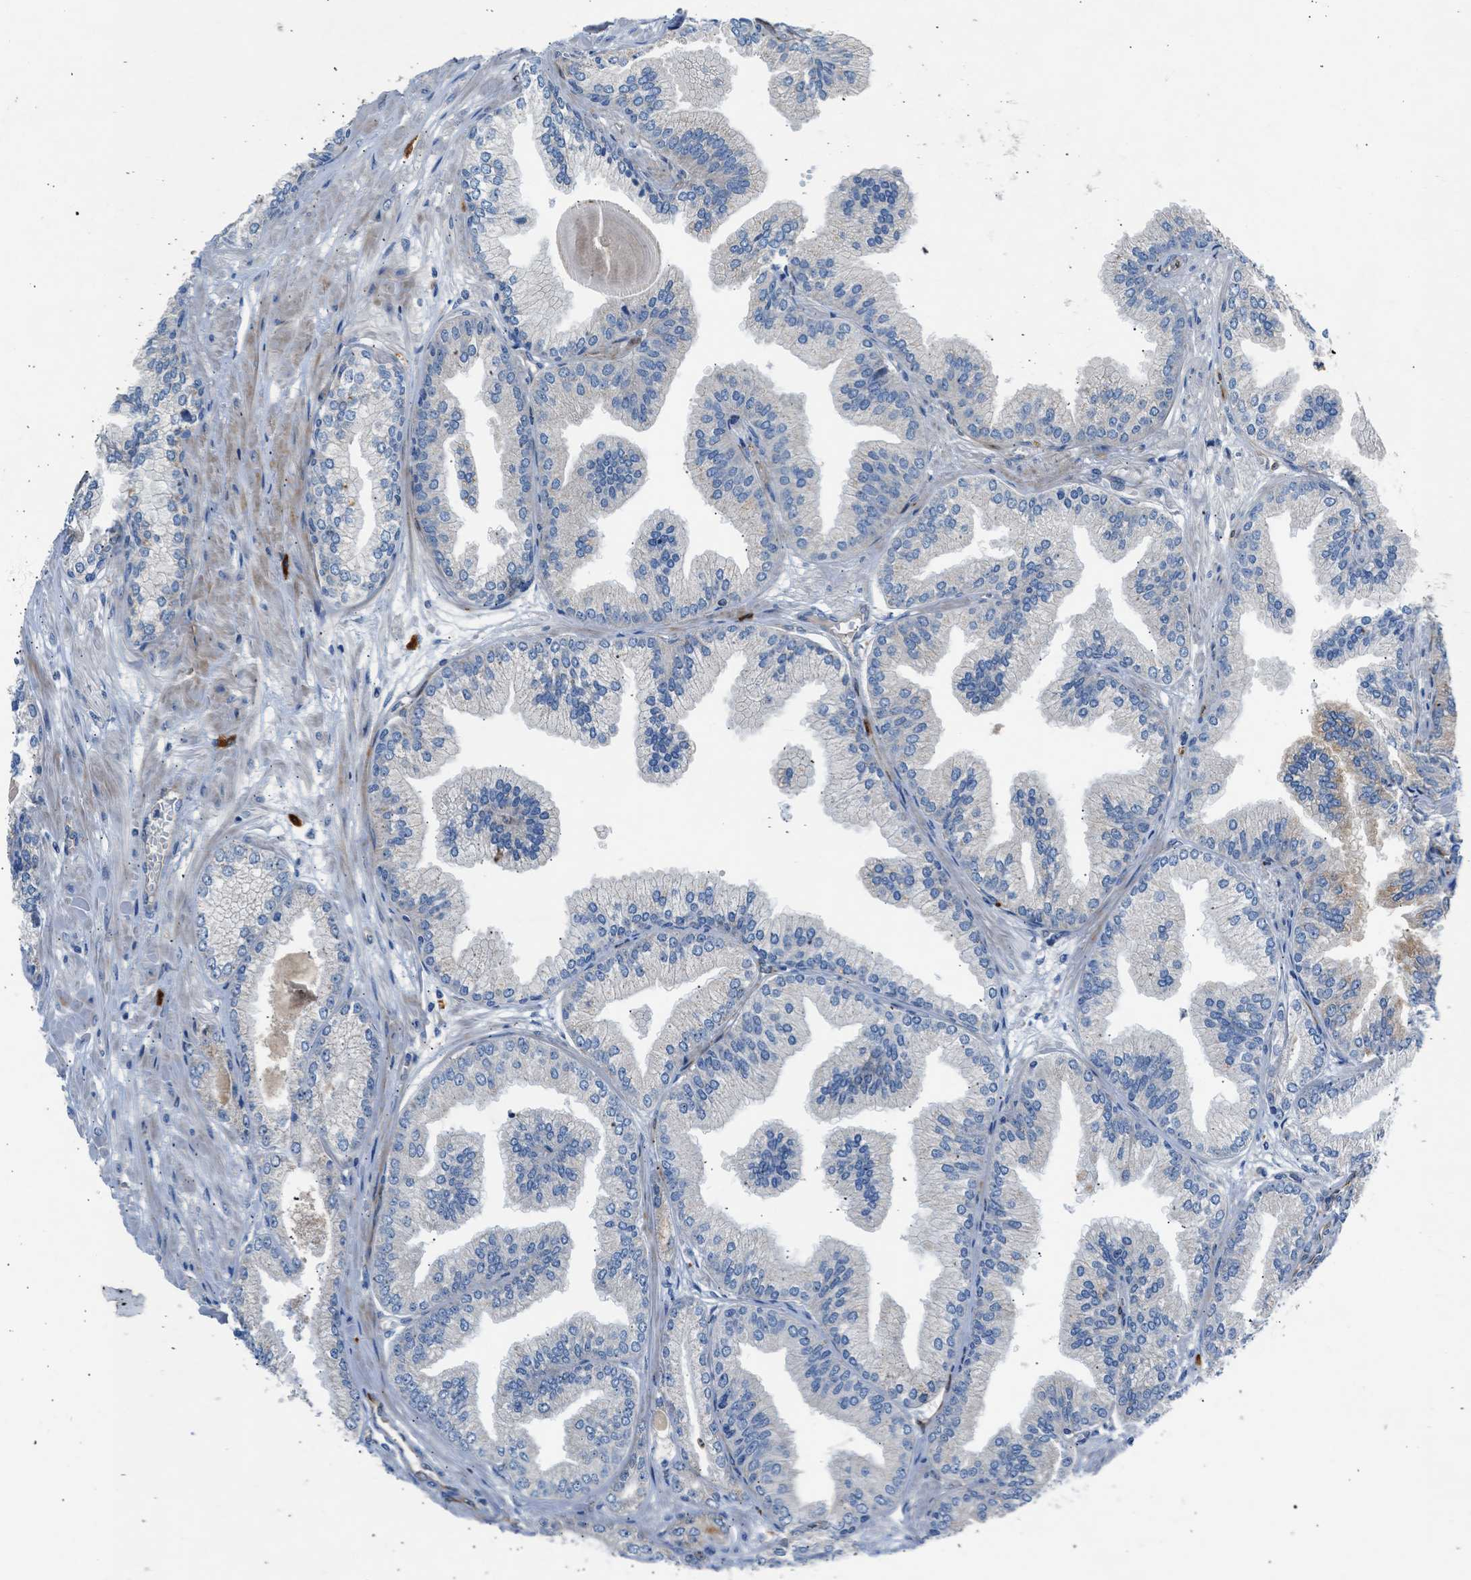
{"staining": {"intensity": "negative", "quantity": "none", "location": "none"}, "tissue": "prostate cancer", "cell_type": "Tumor cells", "image_type": "cancer", "snomed": [{"axis": "morphology", "description": "Adenocarcinoma, Low grade"}, {"axis": "topography", "description": "Prostate"}], "caption": "Immunohistochemical staining of human prostate adenocarcinoma (low-grade) shows no significant staining in tumor cells.", "gene": "ULK4", "patient": {"sex": "male", "age": 52}}